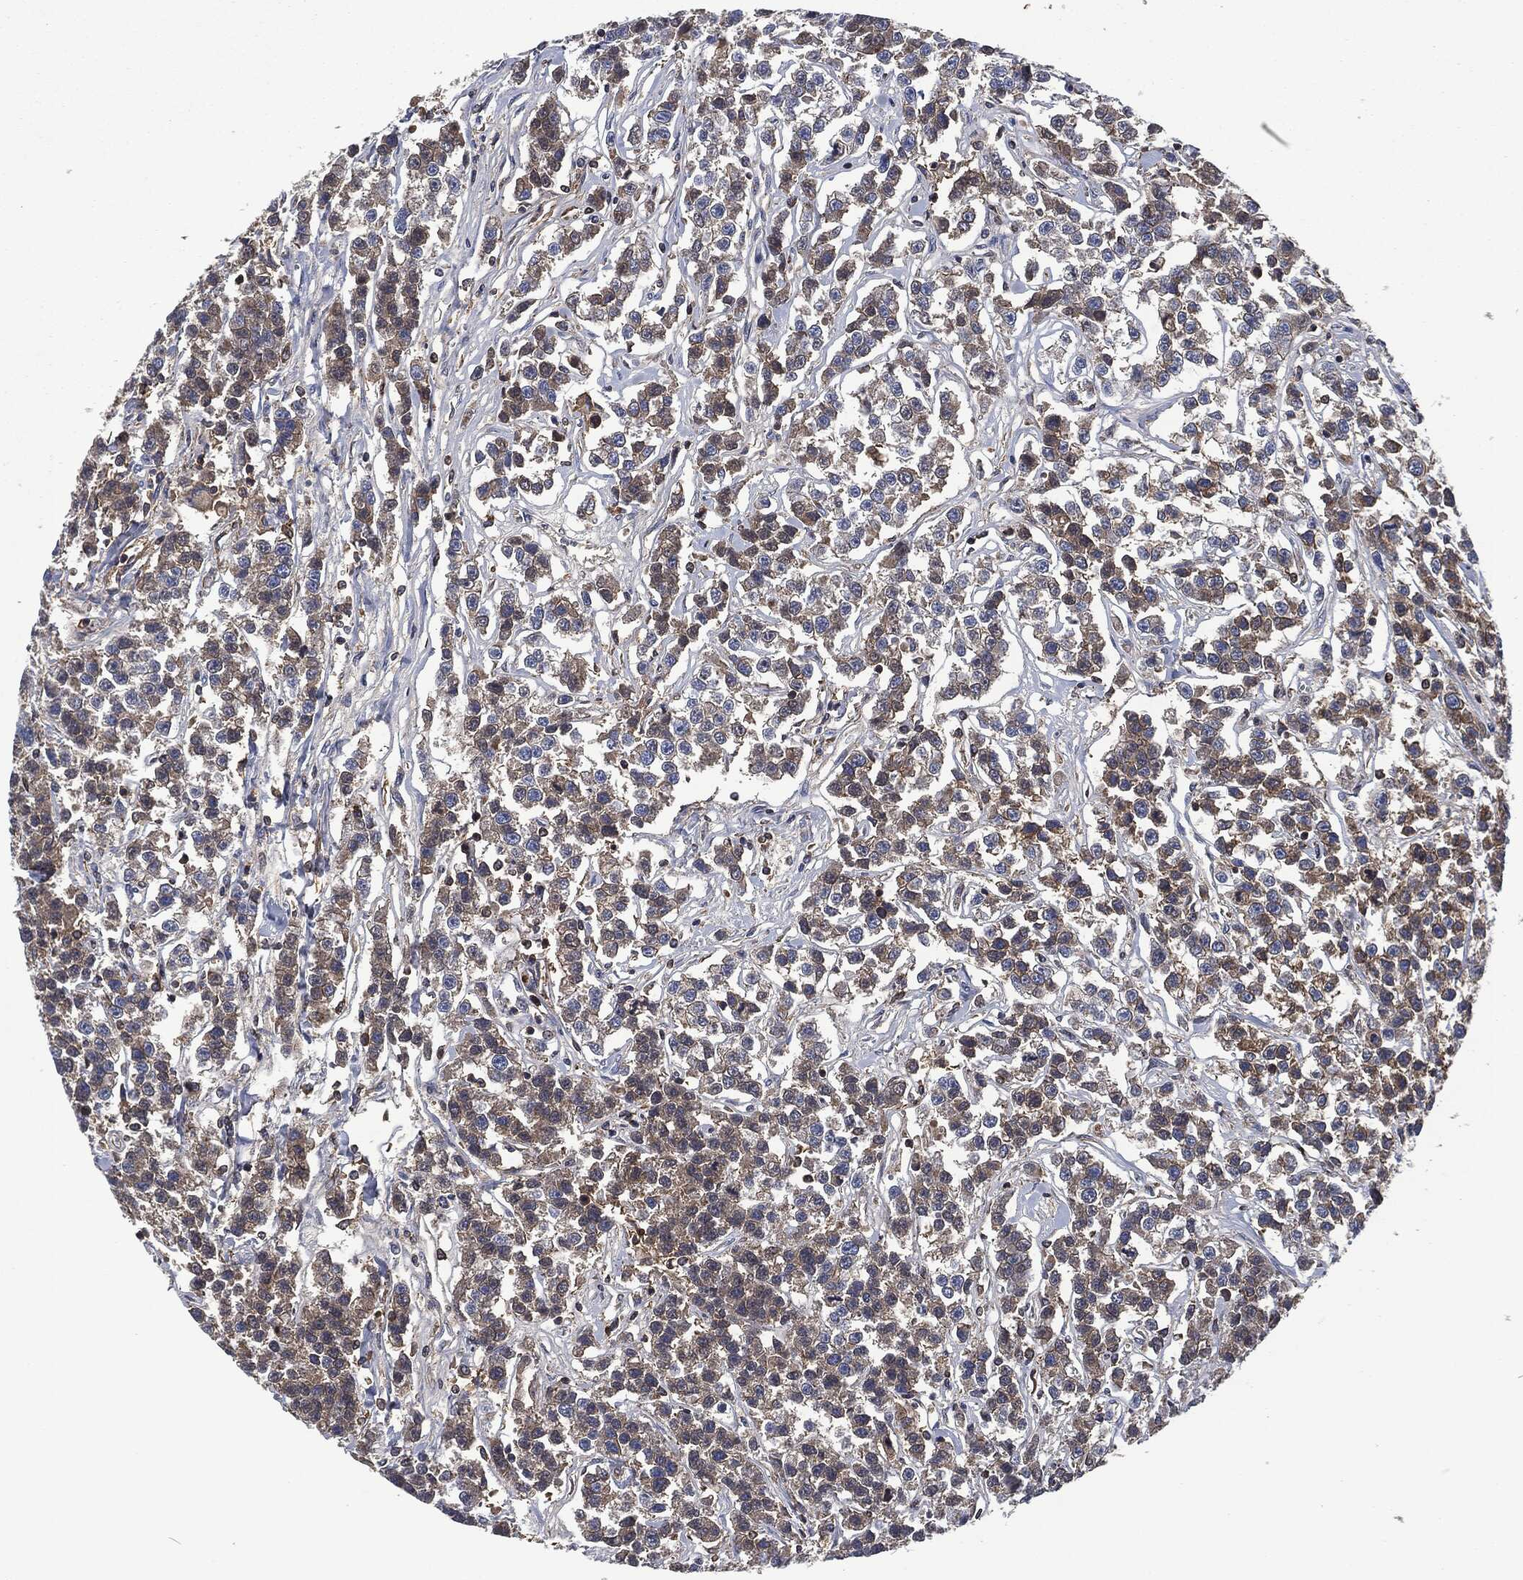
{"staining": {"intensity": "weak", "quantity": "25%-75%", "location": "cytoplasmic/membranous"}, "tissue": "testis cancer", "cell_type": "Tumor cells", "image_type": "cancer", "snomed": [{"axis": "morphology", "description": "Seminoma, NOS"}, {"axis": "topography", "description": "Testis"}], "caption": "Human testis cancer (seminoma) stained with a brown dye exhibits weak cytoplasmic/membranous positive positivity in approximately 25%-75% of tumor cells.", "gene": "LGALS9", "patient": {"sex": "male", "age": 59}}